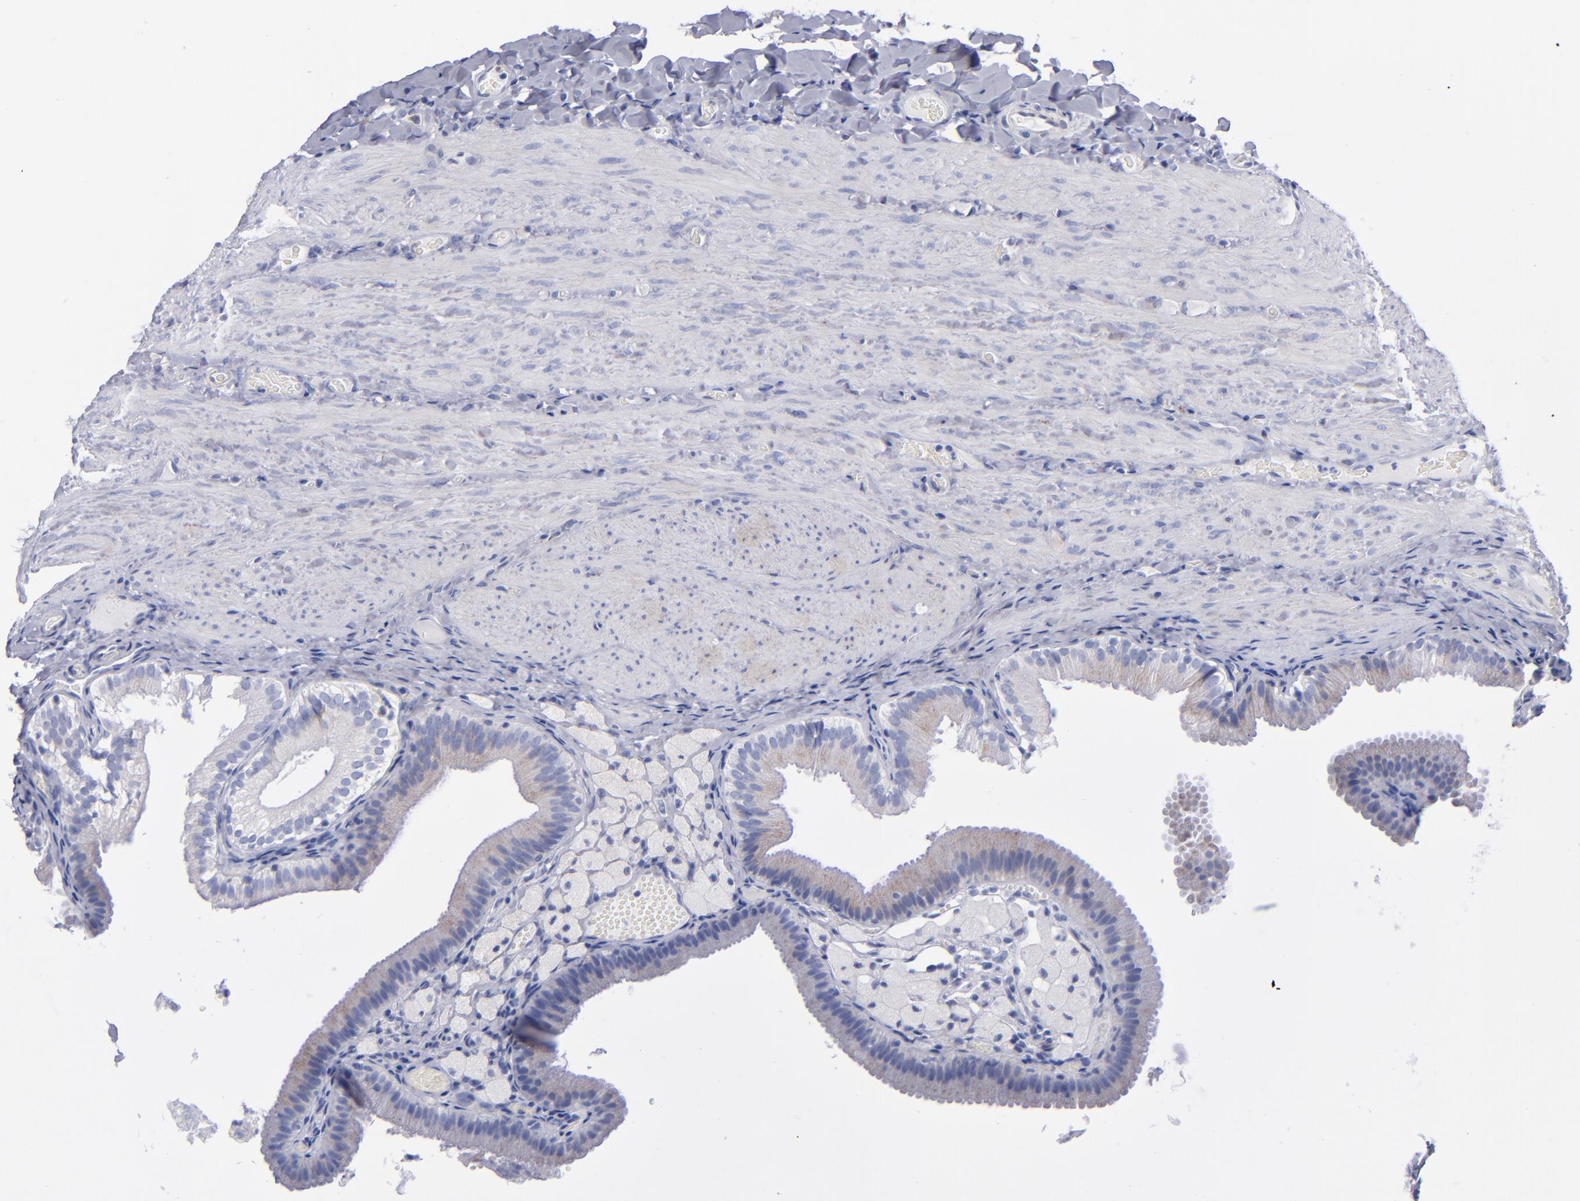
{"staining": {"intensity": "weak", "quantity": "<25%", "location": "cytoplasmic/membranous"}, "tissue": "gallbladder", "cell_type": "Glandular cells", "image_type": "normal", "snomed": [{"axis": "morphology", "description": "Normal tissue, NOS"}, {"axis": "topography", "description": "Gallbladder"}], "caption": "An image of gallbladder stained for a protein shows no brown staining in glandular cells. (DAB (3,3'-diaminobenzidine) IHC, high magnification).", "gene": "MFGE8", "patient": {"sex": "female", "age": 24}}